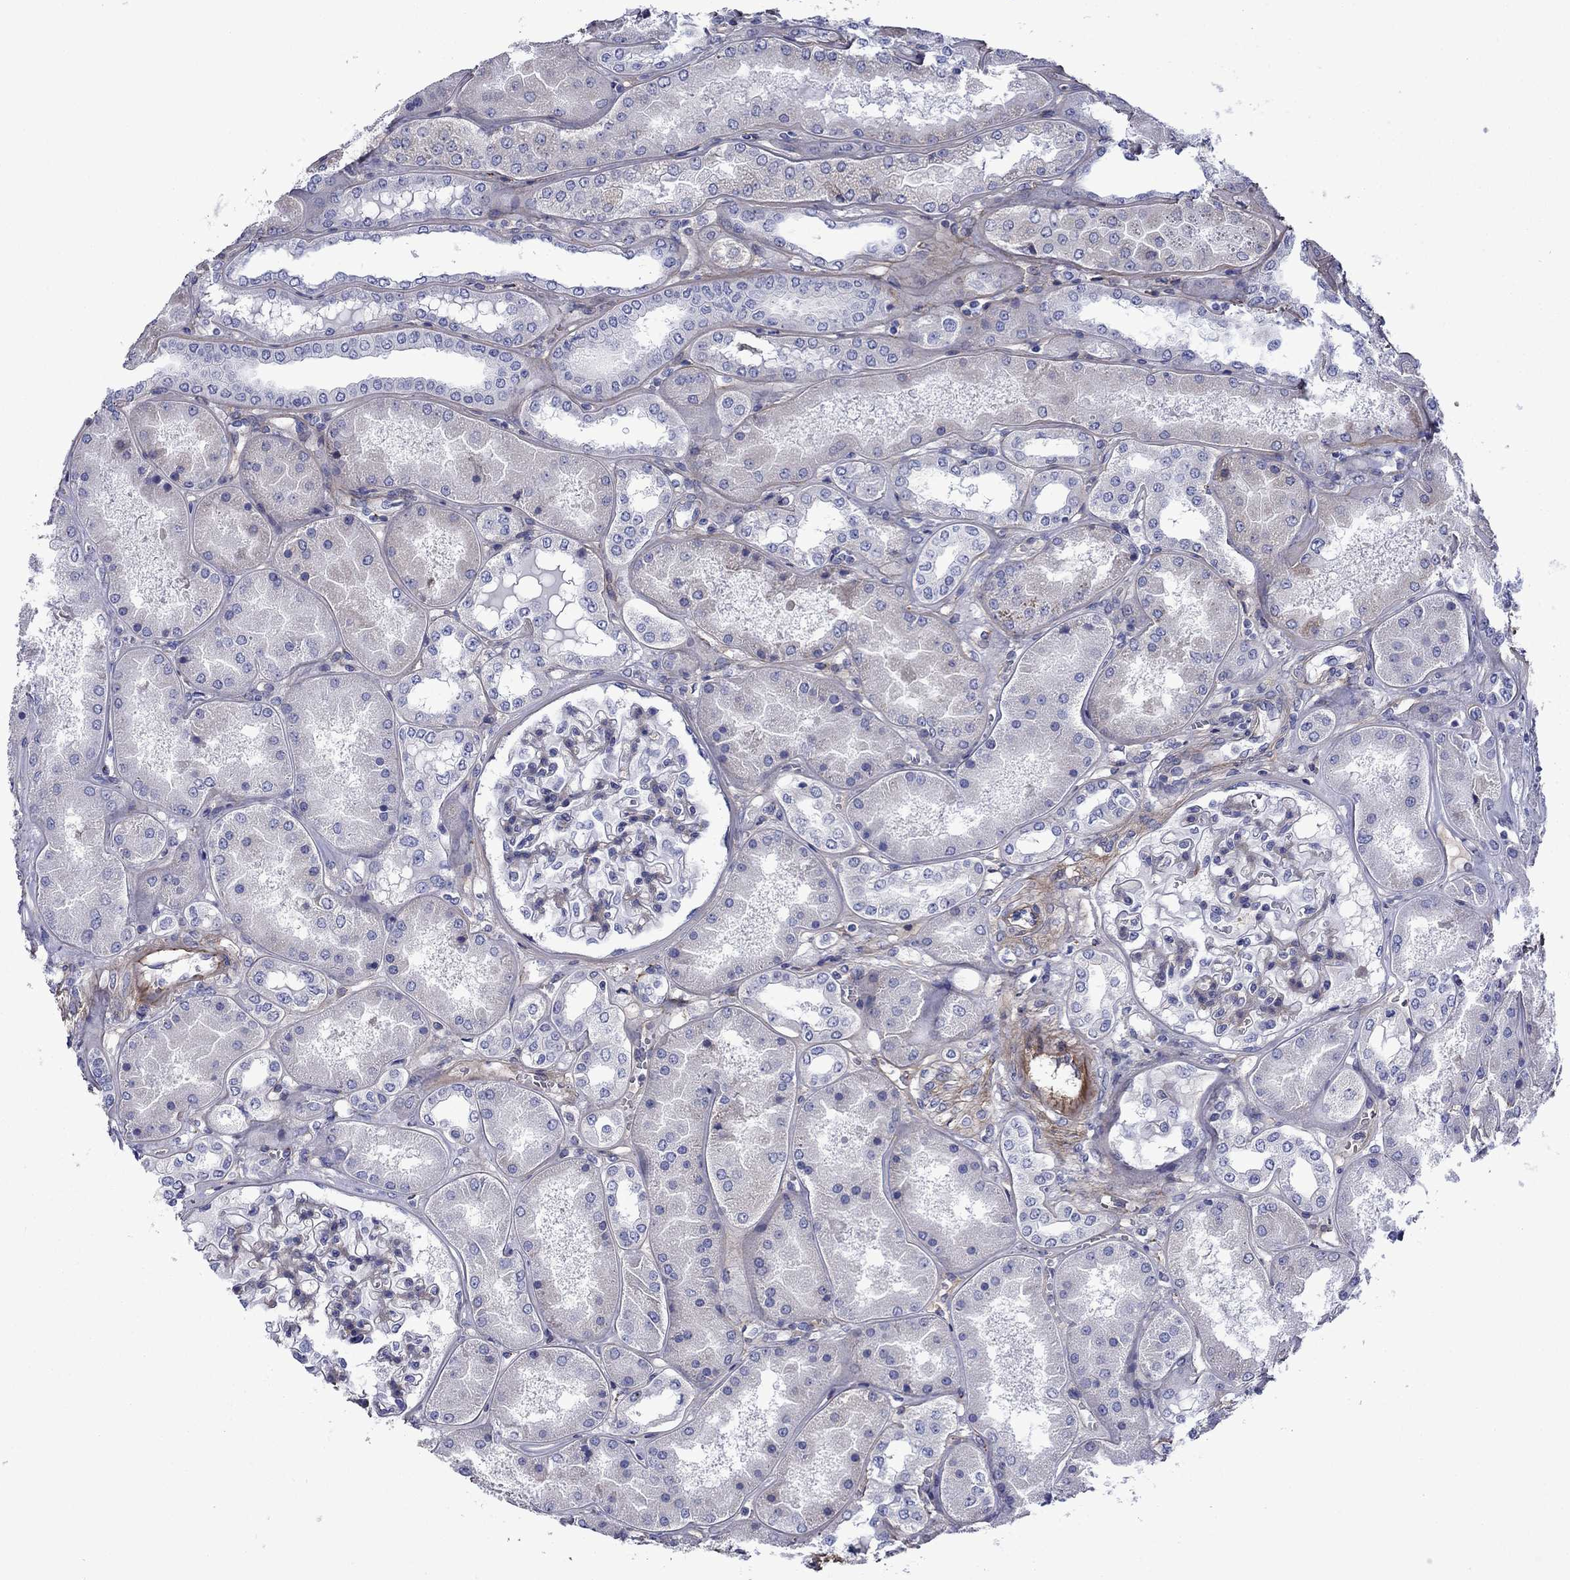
{"staining": {"intensity": "negative", "quantity": "none", "location": "none"}, "tissue": "kidney", "cell_type": "Cells in glomeruli", "image_type": "normal", "snomed": [{"axis": "morphology", "description": "Normal tissue, NOS"}, {"axis": "topography", "description": "Kidney"}], "caption": "This image is of benign kidney stained with immunohistochemistry (IHC) to label a protein in brown with the nuclei are counter-stained blue. There is no staining in cells in glomeruli.", "gene": "HSPG2", "patient": {"sex": "female", "age": 56}}